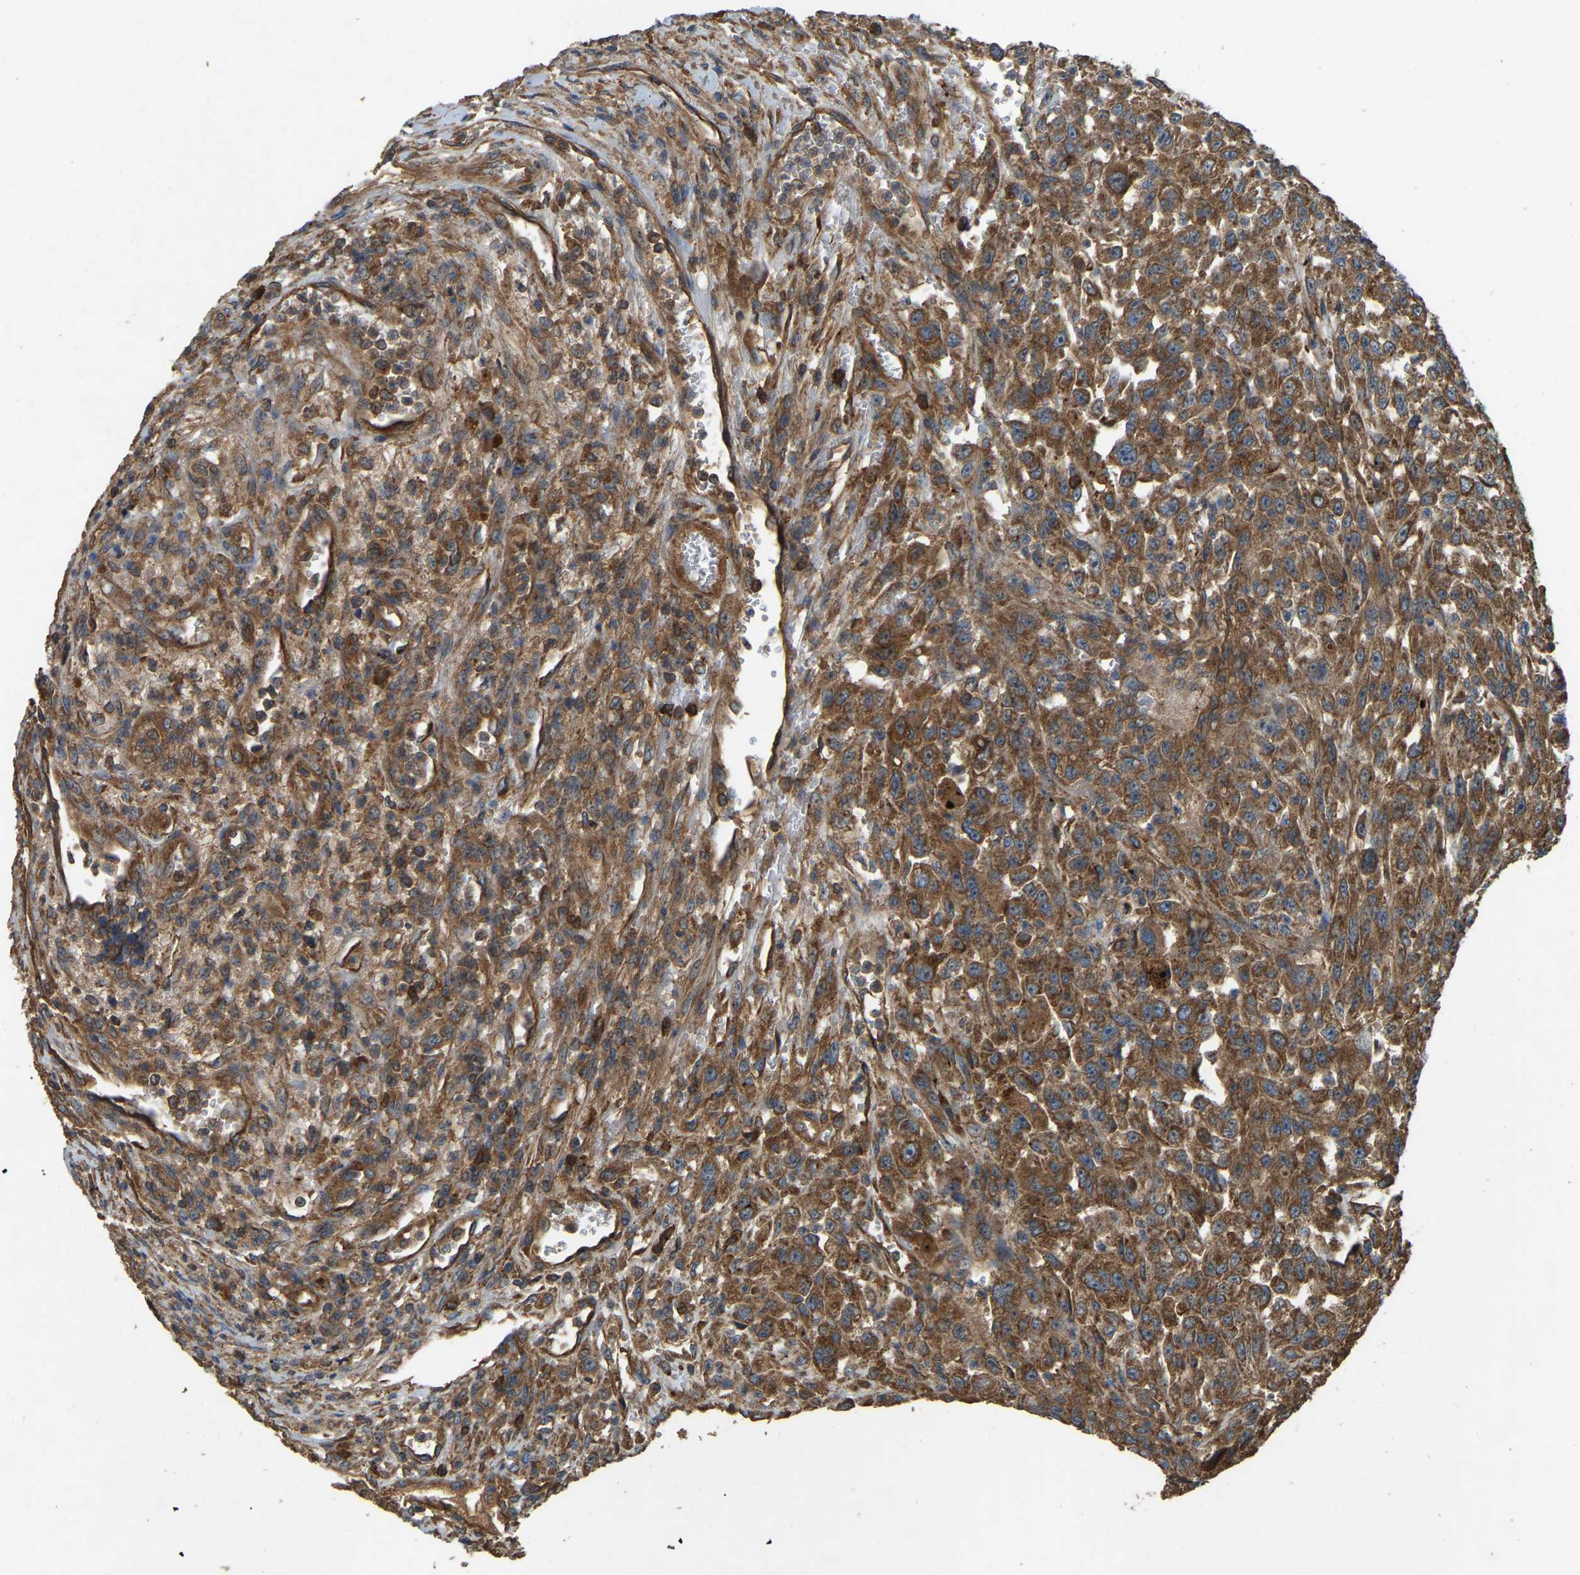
{"staining": {"intensity": "moderate", "quantity": ">75%", "location": "cytoplasmic/membranous"}, "tissue": "urothelial cancer", "cell_type": "Tumor cells", "image_type": "cancer", "snomed": [{"axis": "morphology", "description": "Urothelial carcinoma, High grade"}, {"axis": "topography", "description": "Urinary bladder"}], "caption": "Human urothelial carcinoma (high-grade) stained with a brown dye exhibits moderate cytoplasmic/membranous positive expression in approximately >75% of tumor cells.", "gene": "SAMD9L", "patient": {"sex": "male", "age": 46}}